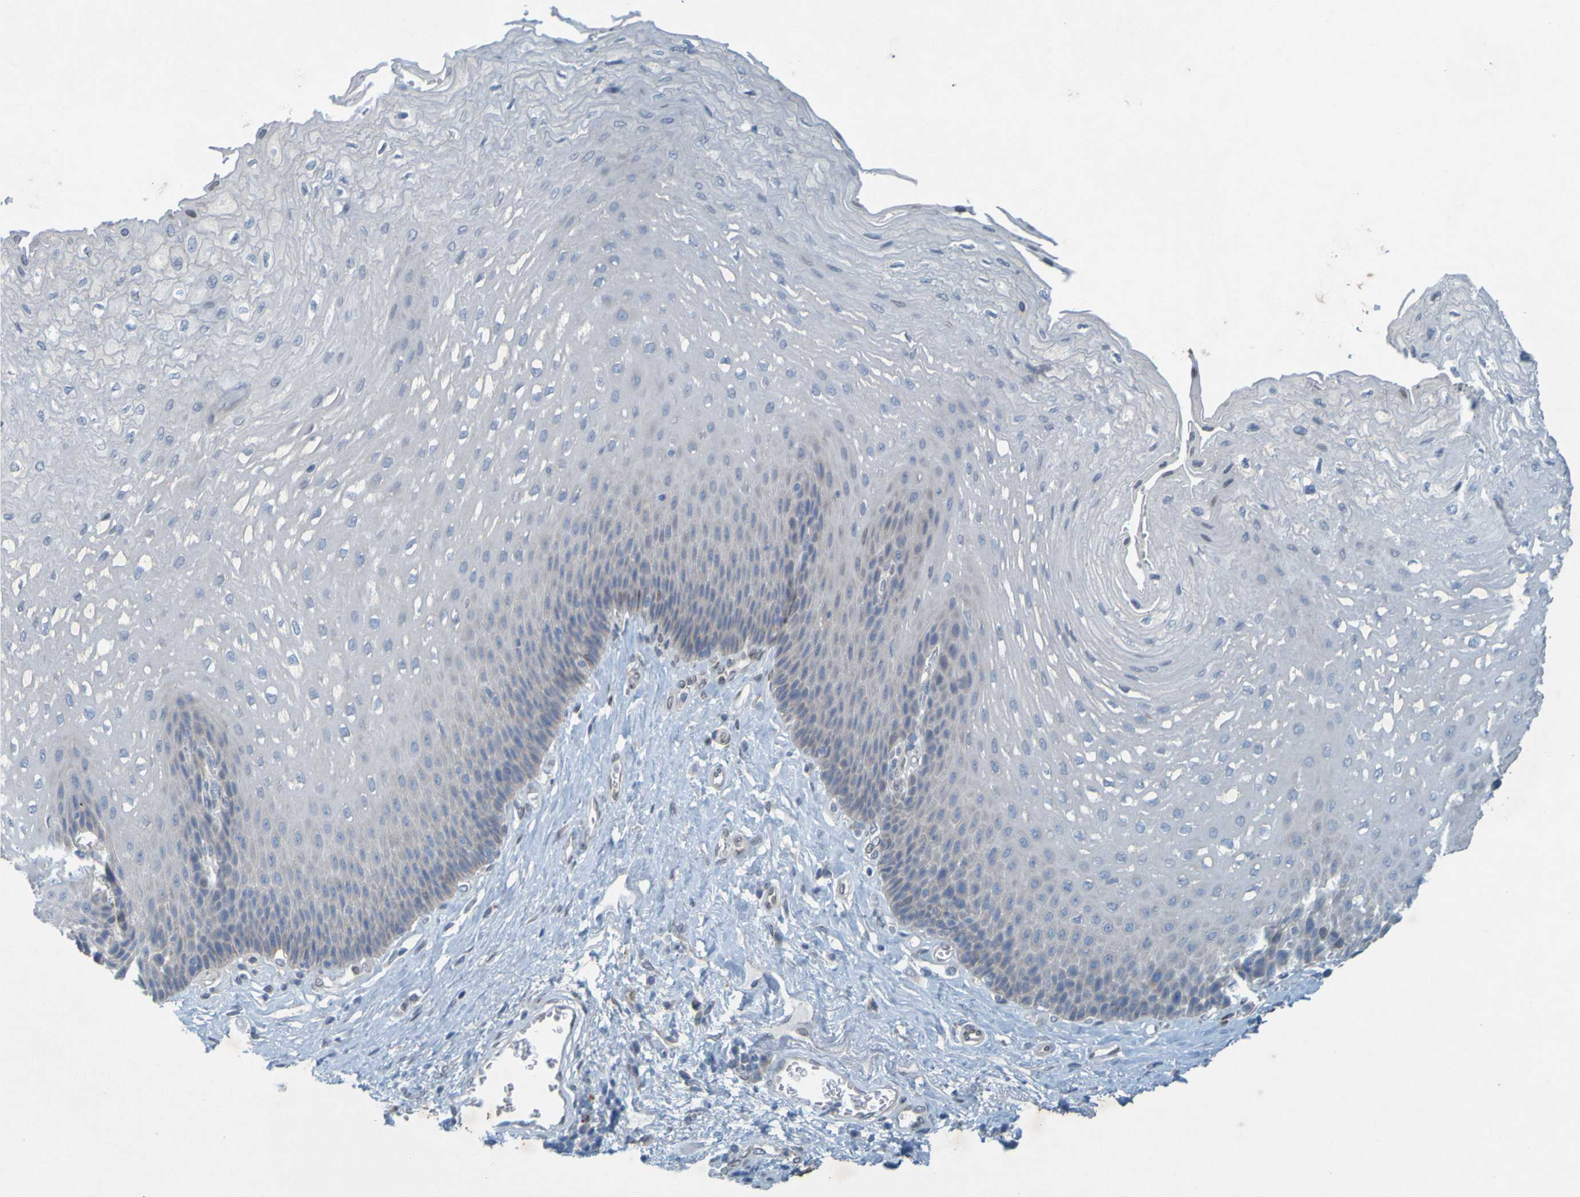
{"staining": {"intensity": "weak", "quantity": "<25%", "location": "cytoplasmic/membranous"}, "tissue": "esophagus", "cell_type": "Squamous epithelial cells", "image_type": "normal", "snomed": [{"axis": "morphology", "description": "Normal tissue, NOS"}, {"axis": "topography", "description": "Esophagus"}], "caption": "Histopathology image shows no protein positivity in squamous epithelial cells of benign esophagus. (DAB immunohistochemistry, high magnification).", "gene": "MAG", "patient": {"sex": "female", "age": 72}}